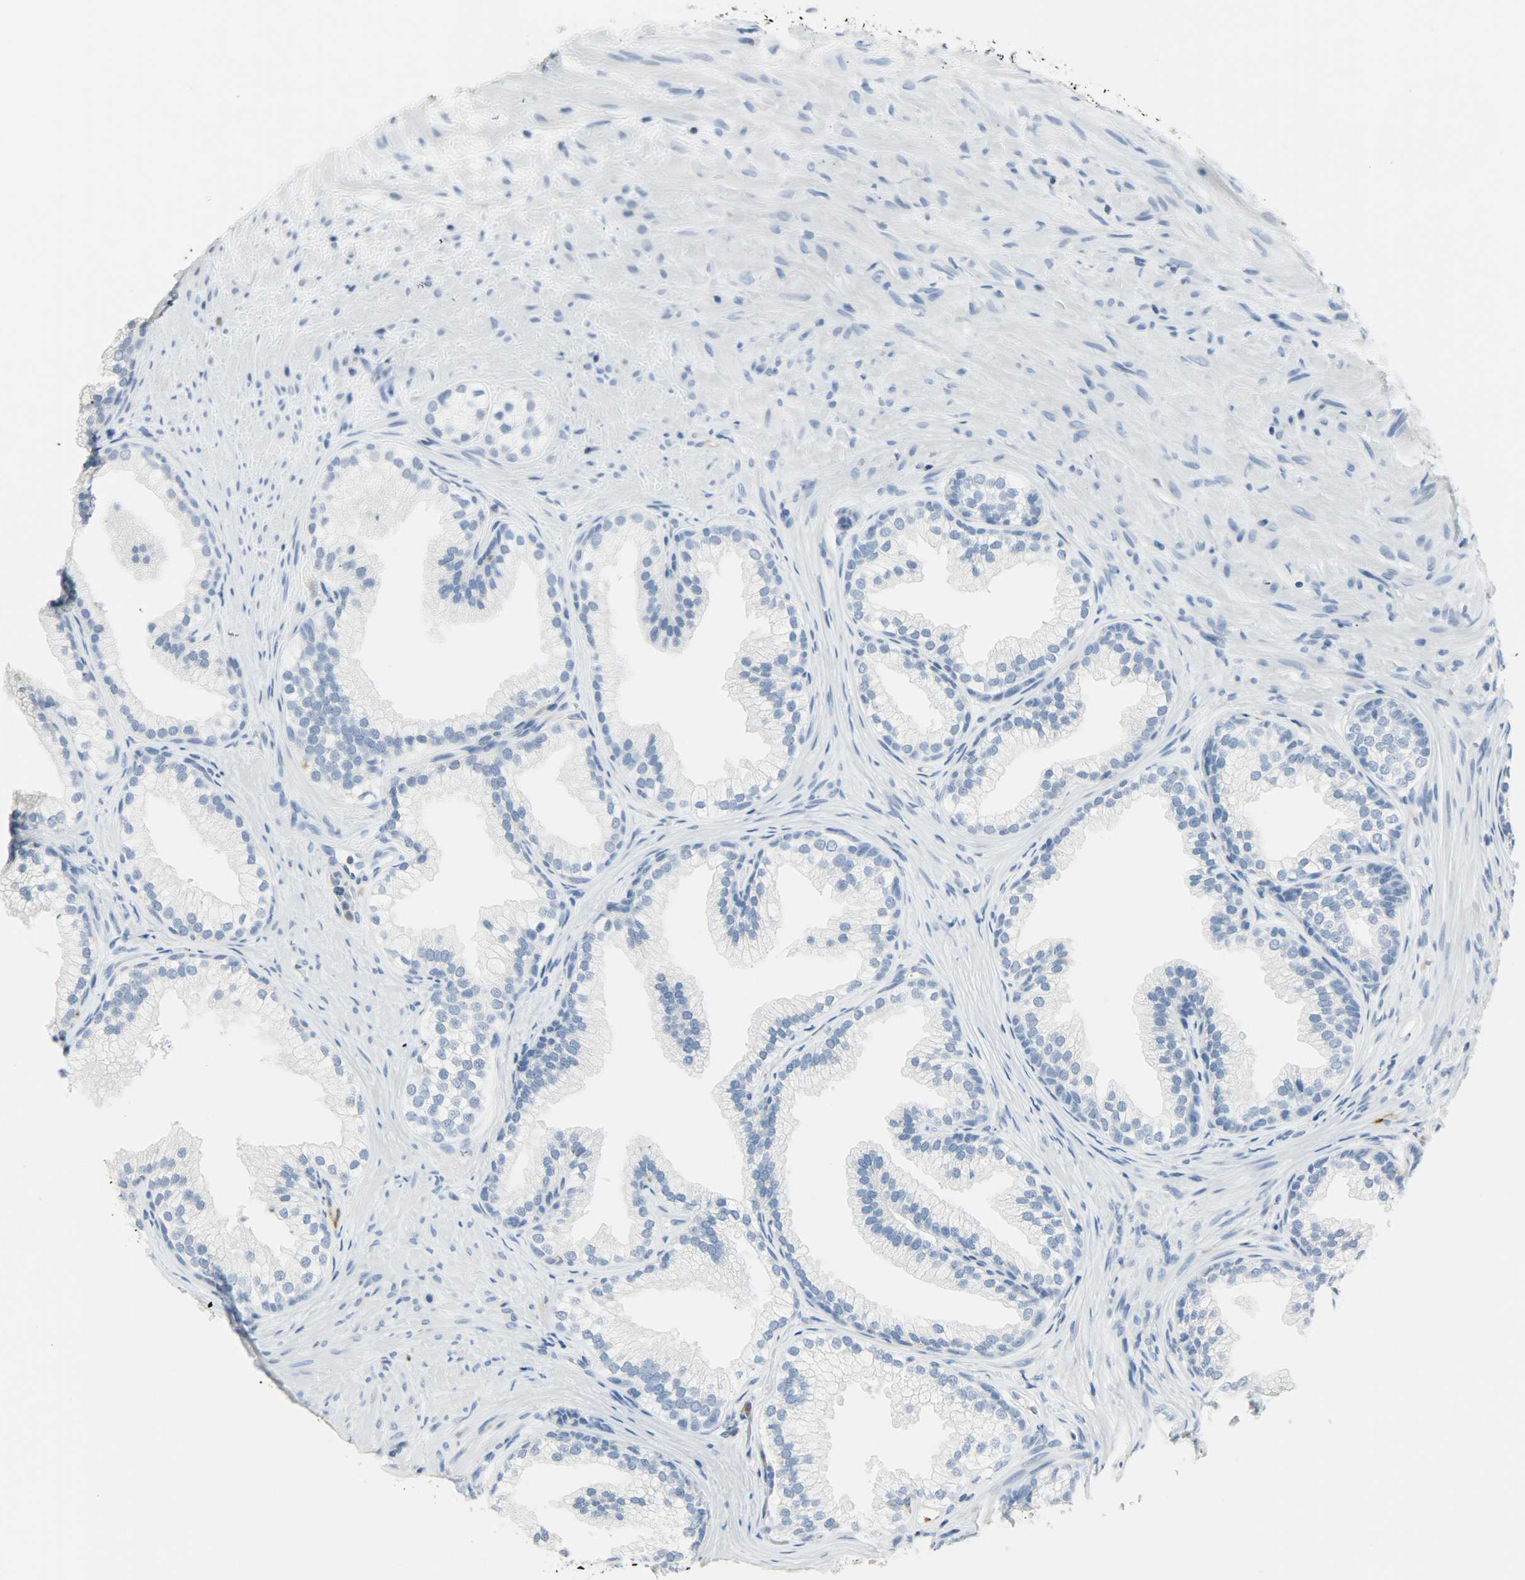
{"staining": {"intensity": "negative", "quantity": "none", "location": "none"}, "tissue": "prostate", "cell_type": "Glandular cells", "image_type": "normal", "snomed": [{"axis": "morphology", "description": "Normal tissue, NOS"}, {"axis": "topography", "description": "Prostate"}], "caption": "The histopathology image demonstrates no significant positivity in glandular cells of prostate.", "gene": "PTPN6", "patient": {"sex": "male", "age": 76}}